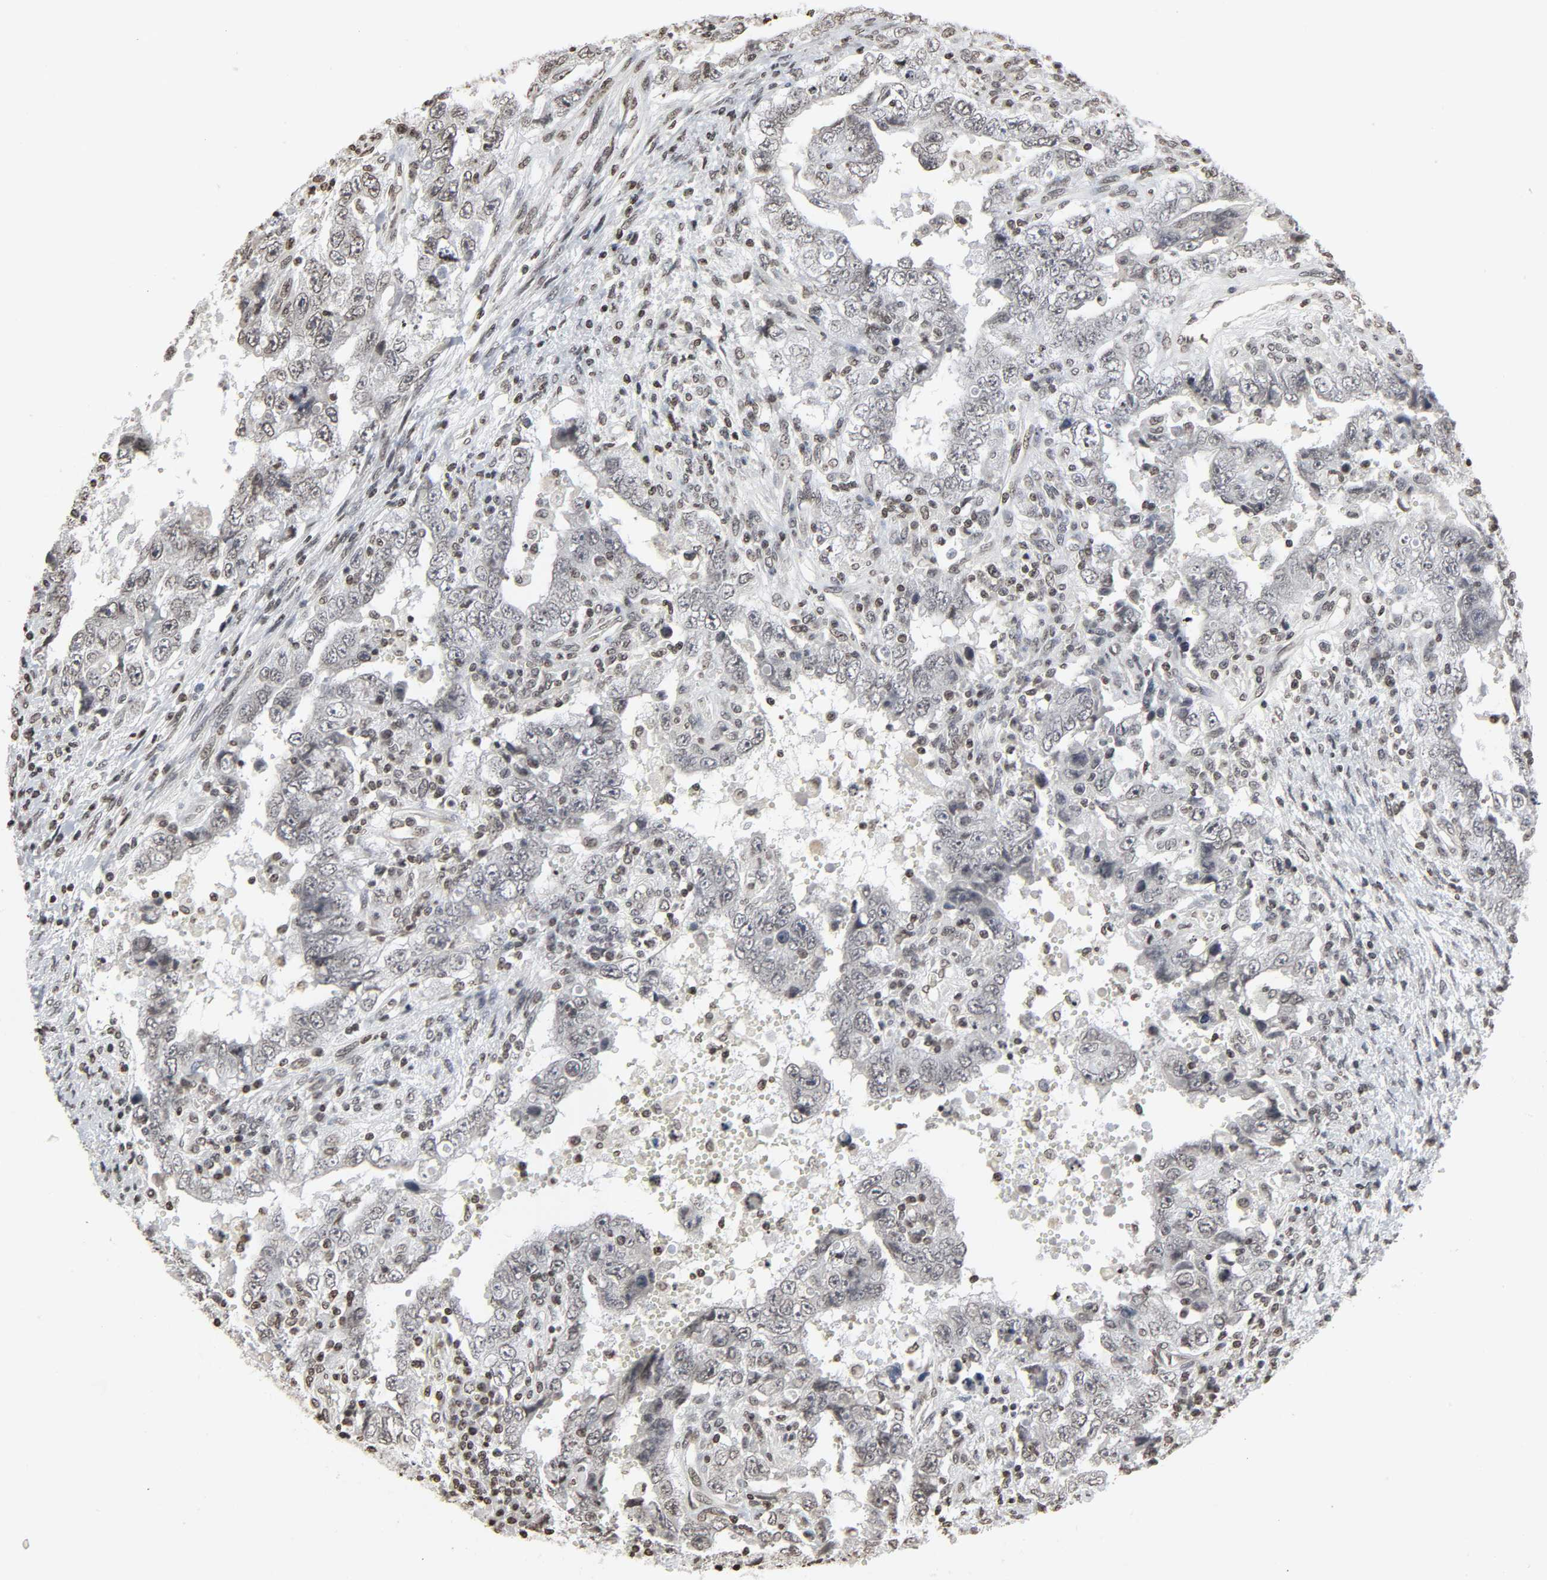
{"staining": {"intensity": "weak", "quantity": ">75%", "location": "nuclear"}, "tissue": "testis cancer", "cell_type": "Tumor cells", "image_type": "cancer", "snomed": [{"axis": "morphology", "description": "Carcinoma, Embryonal, NOS"}, {"axis": "topography", "description": "Testis"}], "caption": "Testis embryonal carcinoma stained with a brown dye exhibits weak nuclear positive expression in about >75% of tumor cells.", "gene": "ELAVL1", "patient": {"sex": "male", "age": 26}}